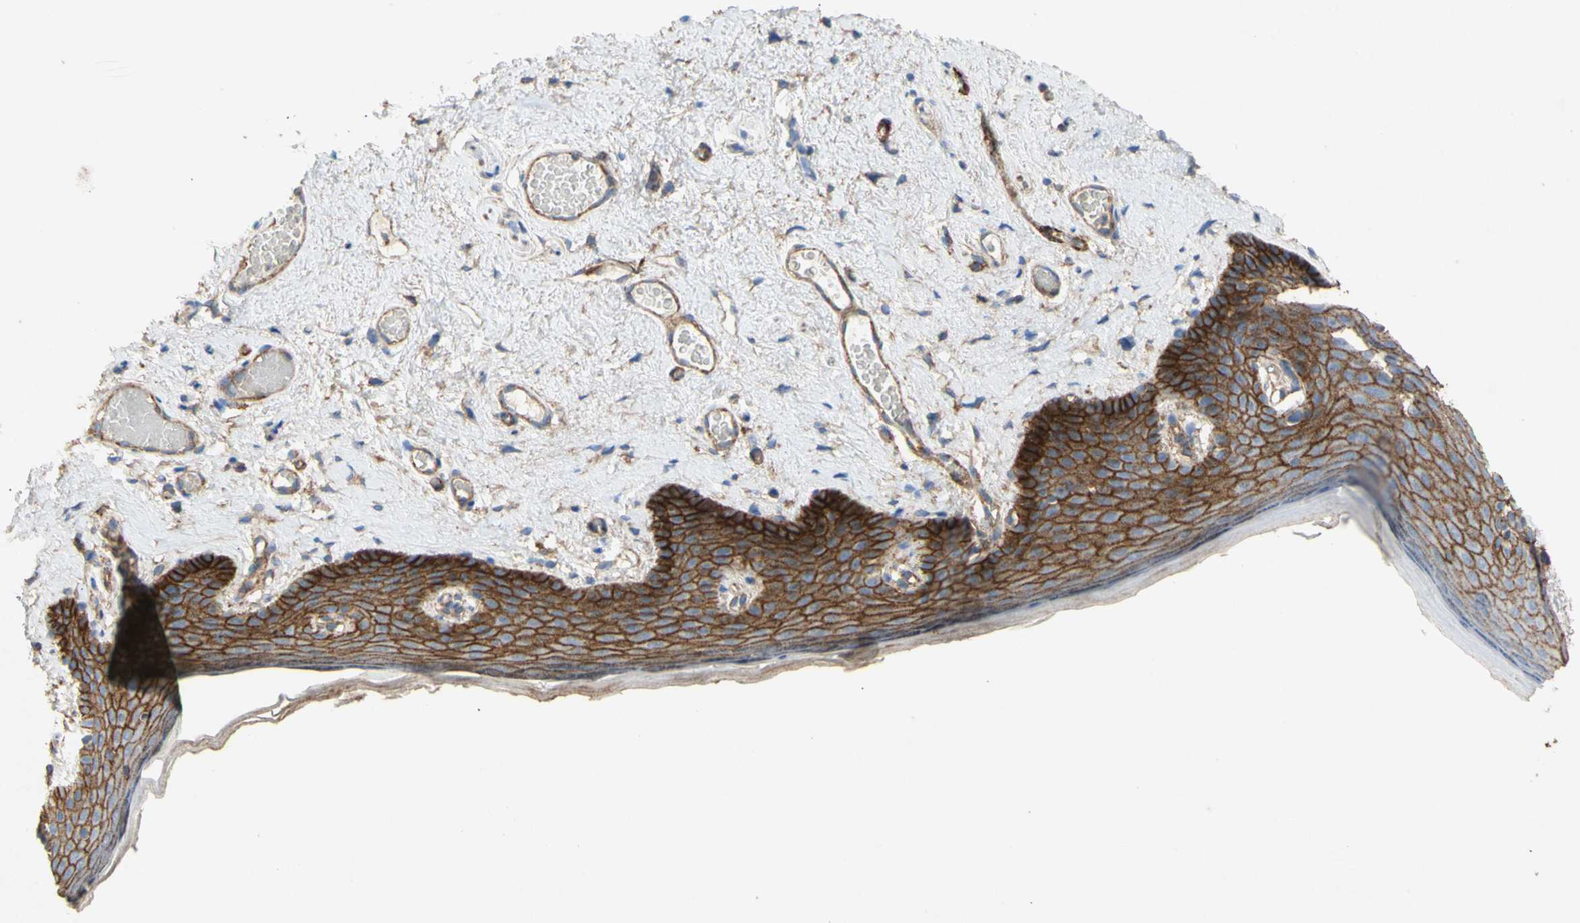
{"staining": {"intensity": "strong", "quantity": ">75%", "location": "cytoplasmic/membranous"}, "tissue": "skin", "cell_type": "Epidermal cells", "image_type": "normal", "snomed": [{"axis": "morphology", "description": "Normal tissue, NOS"}, {"axis": "topography", "description": "Vulva"}], "caption": "Brown immunohistochemical staining in unremarkable human skin shows strong cytoplasmic/membranous staining in about >75% of epidermal cells.", "gene": "ATP2A3", "patient": {"sex": "female", "age": 54}}